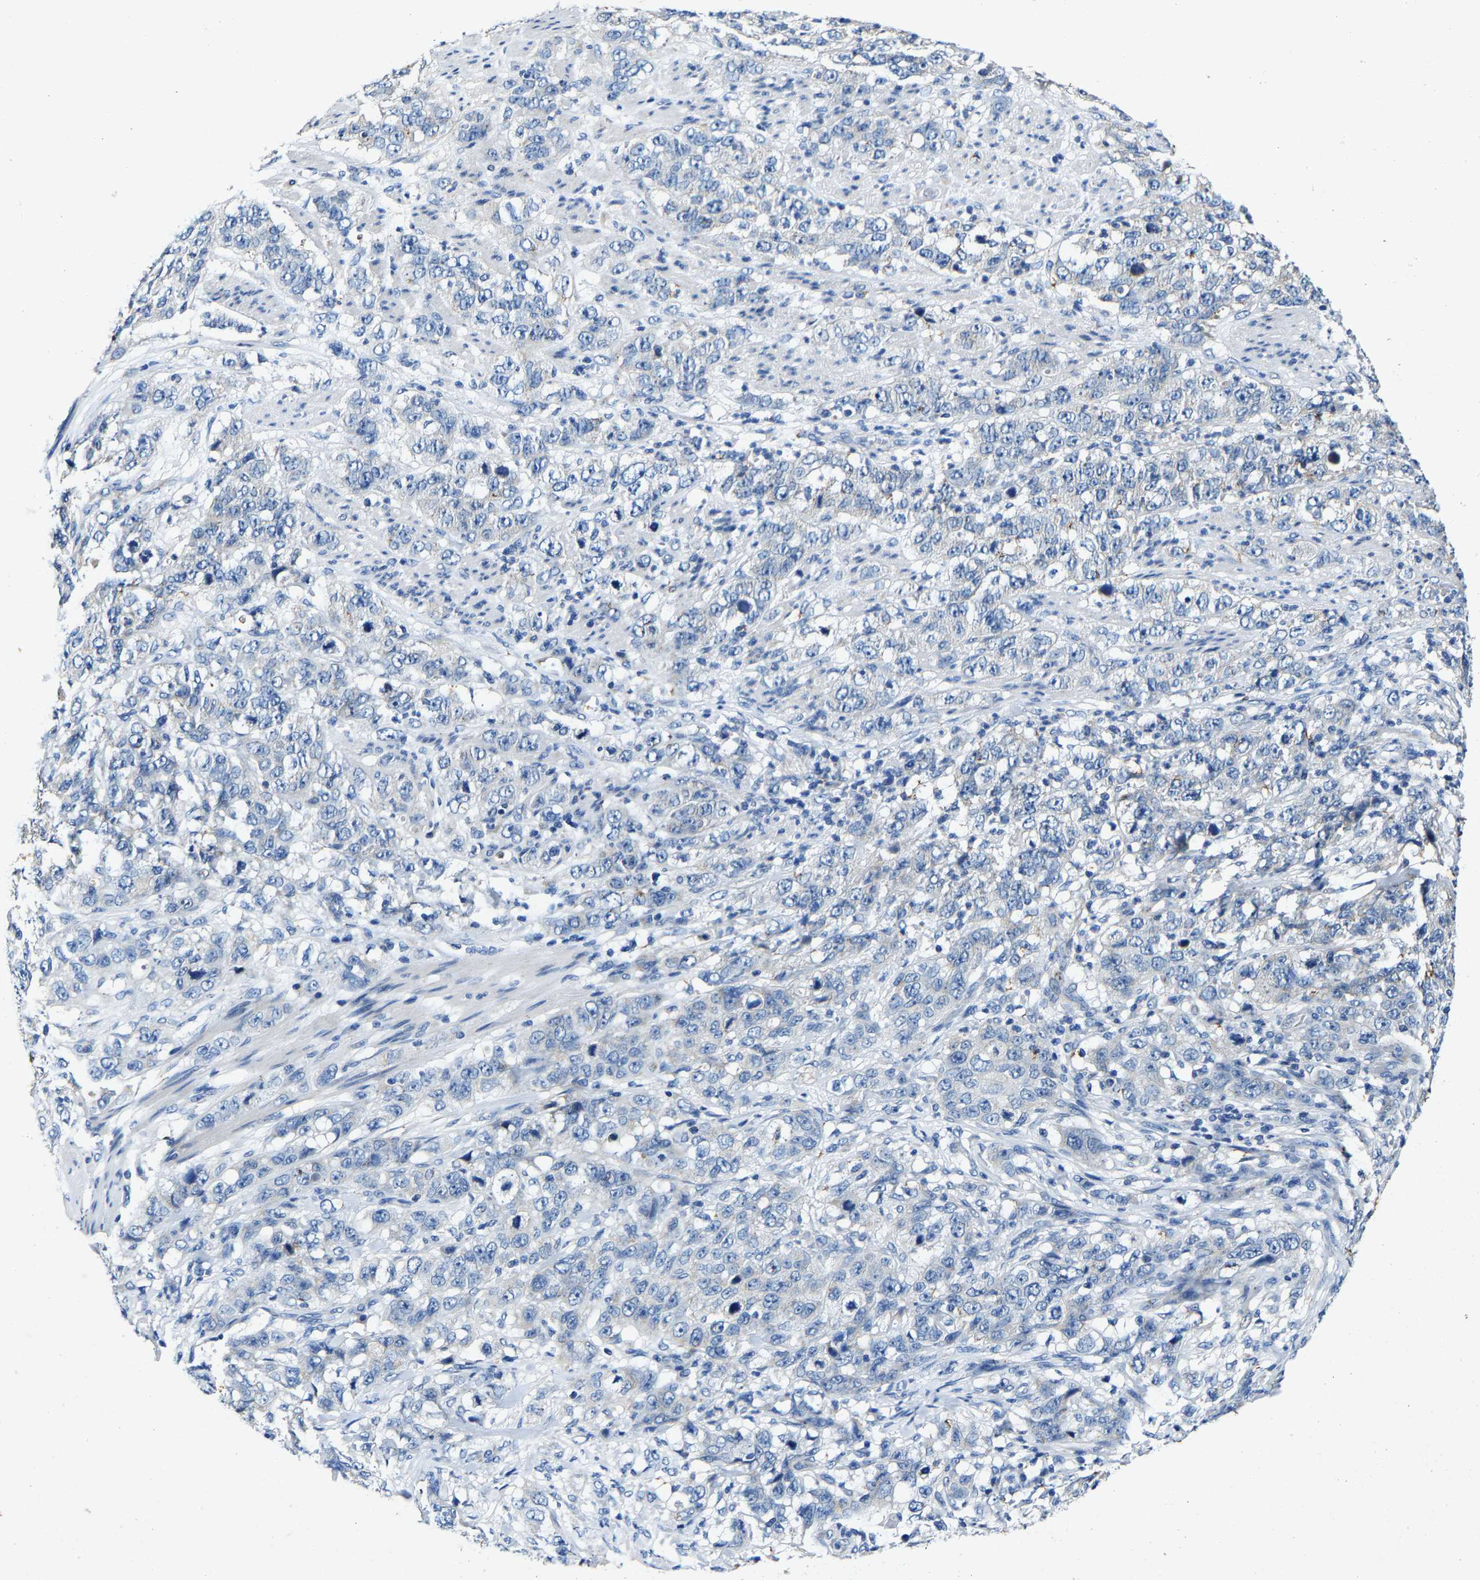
{"staining": {"intensity": "negative", "quantity": "none", "location": "none"}, "tissue": "stomach cancer", "cell_type": "Tumor cells", "image_type": "cancer", "snomed": [{"axis": "morphology", "description": "Adenocarcinoma, NOS"}, {"axis": "topography", "description": "Stomach"}], "caption": "The immunohistochemistry (IHC) image has no significant staining in tumor cells of stomach adenocarcinoma tissue.", "gene": "SLC25A25", "patient": {"sex": "male", "age": 48}}